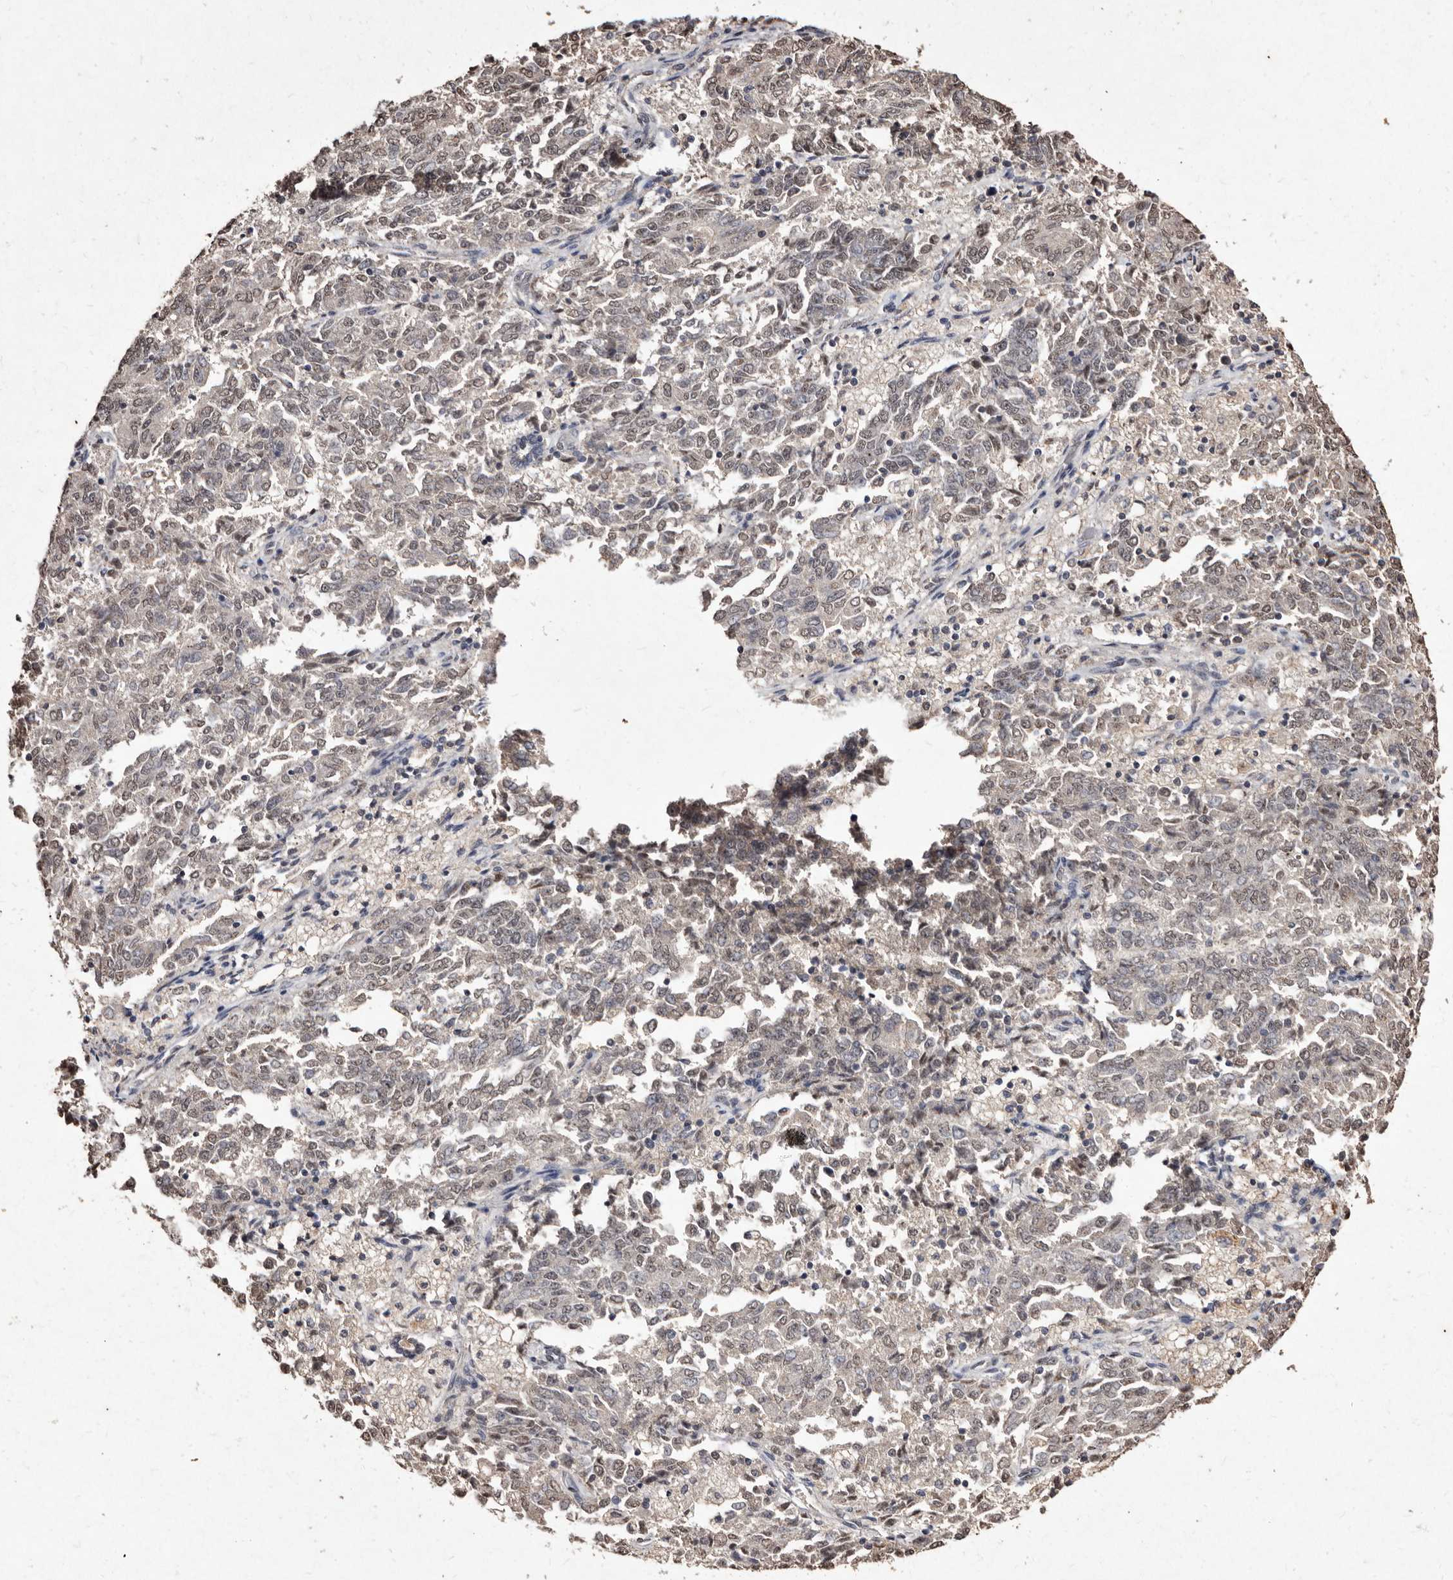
{"staining": {"intensity": "moderate", "quantity": ">75%", "location": "nuclear"}, "tissue": "endometrial cancer", "cell_type": "Tumor cells", "image_type": "cancer", "snomed": [{"axis": "morphology", "description": "Adenocarcinoma, NOS"}, {"axis": "topography", "description": "Endometrium"}], "caption": "A brown stain shows moderate nuclear expression of a protein in endometrial adenocarcinoma tumor cells. Nuclei are stained in blue.", "gene": "ERBB4", "patient": {"sex": "female", "age": 80}}